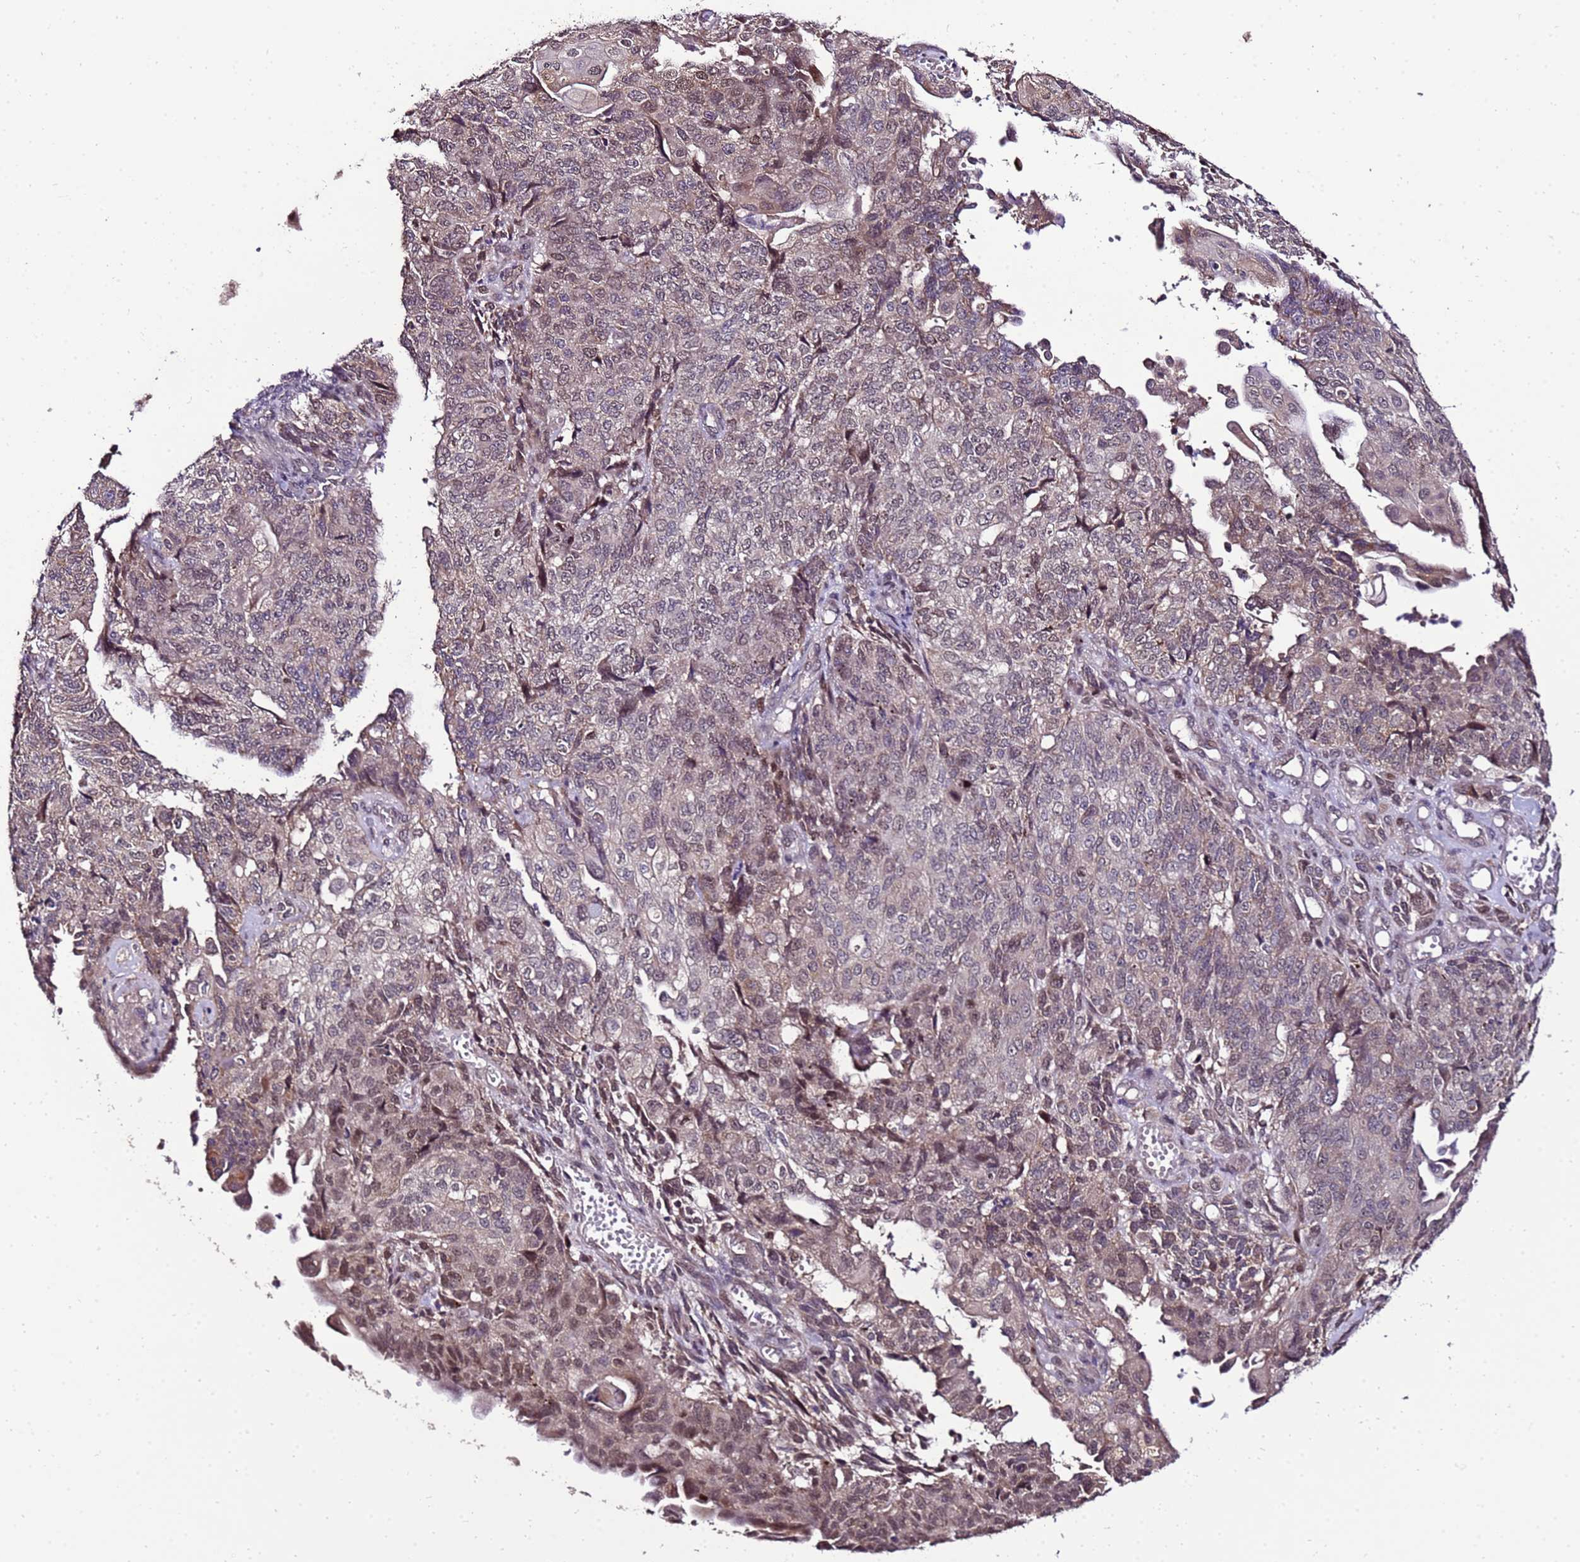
{"staining": {"intensity": "moderate", "quantity": "25%-75%", "location": "cytoplasmic/membranous,nuclear"}, "tissue": "endometrial cancer", "cell_type": "Tumor cells", "image_type": "cancer", "snomed": [{"axis": "morphology", "description": "Adenocarcinoma, NOS"}, {"axis": "topography", "description": "Endometrium"}], "caption": "Brown immunohistochemical staining in human endometrial cancer (adenocarcinoma) exhibits moderate cytoplasmic/membranous and nuclear positivity in about 25%-75% of tumor cells.", "gene": "ZNF329", "patient": {"sex": "female", "age": 32}}